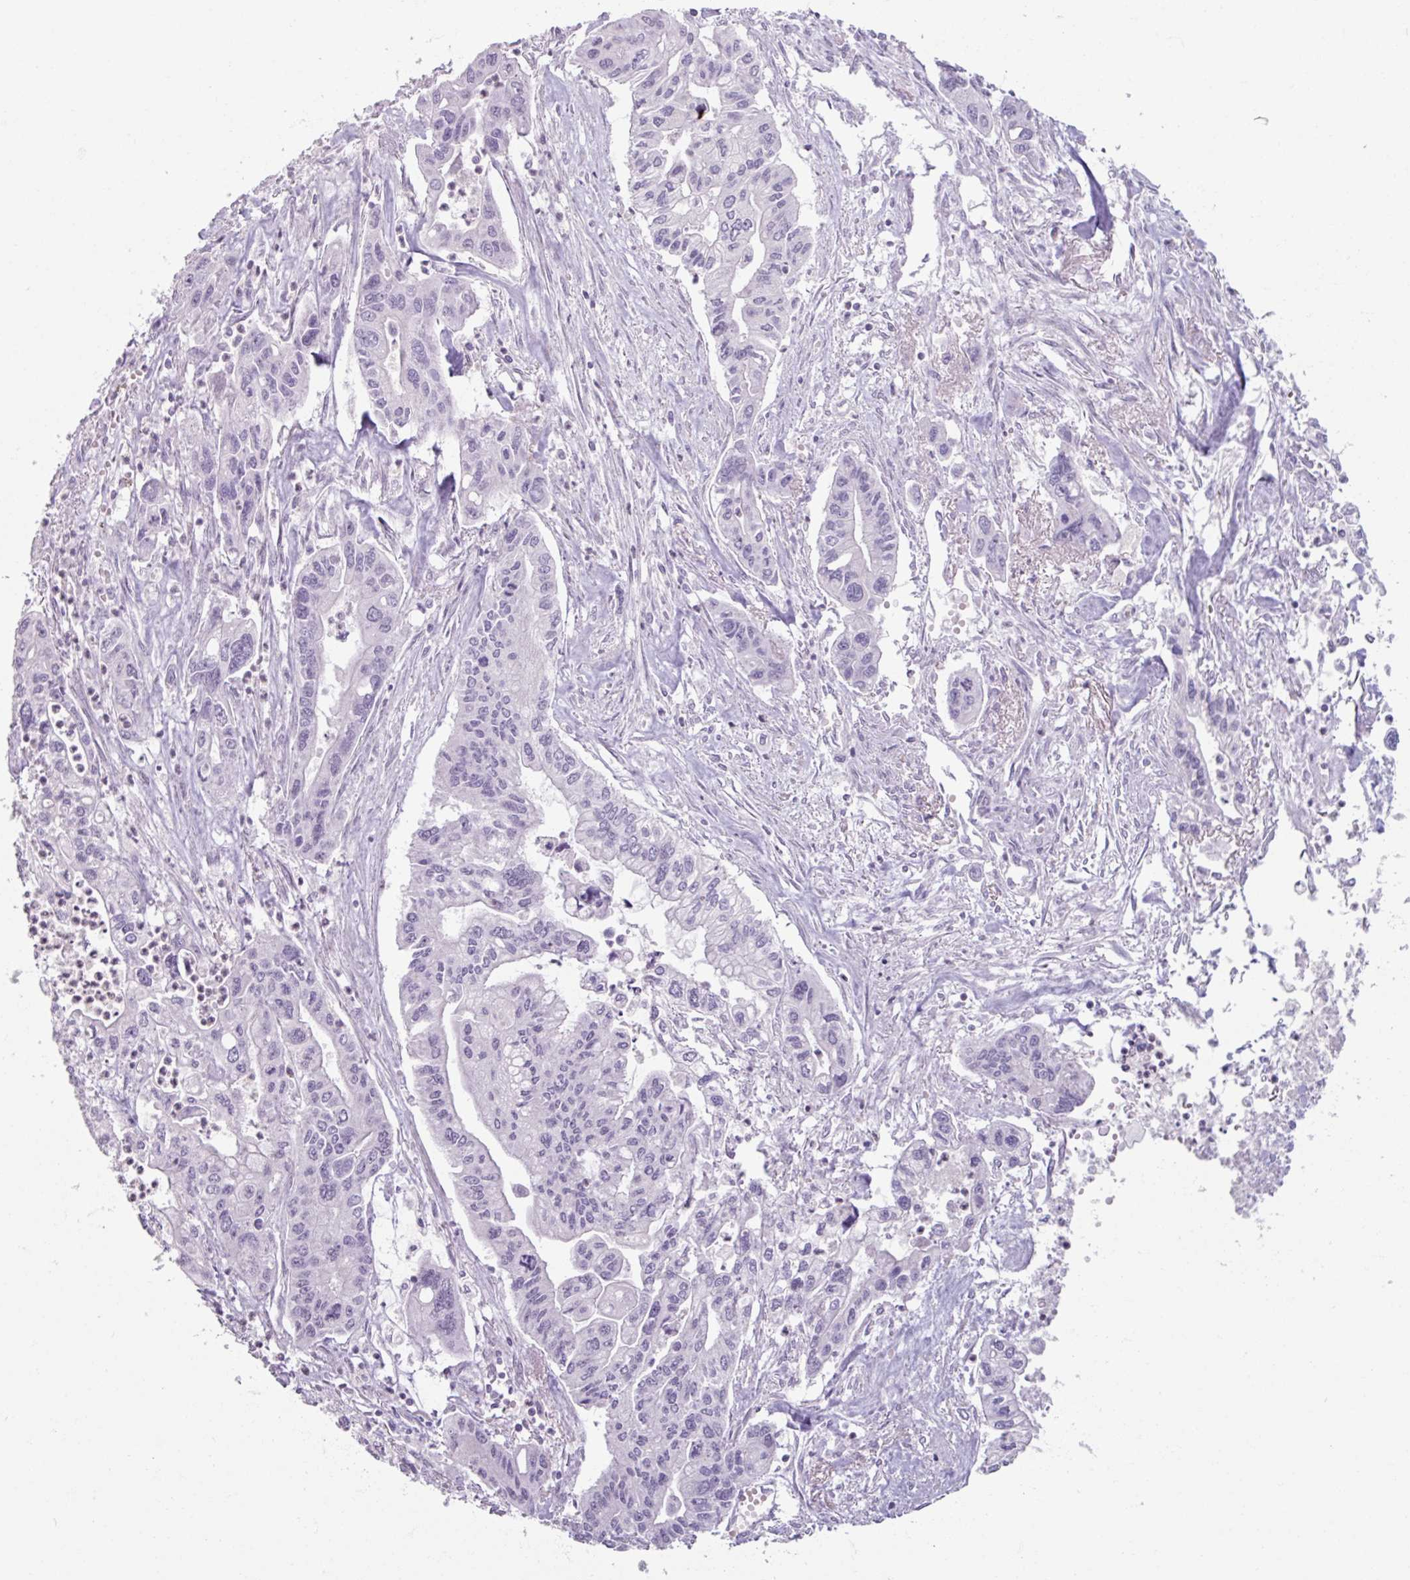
{"staining": {"intensity": "negative", "quantity": "none", "location": "none"}, "tissue": "pancreatic cancer", "cell_type": "Tumor cells", "image_type": "cancer", "snomed": [{"axis": "morphology", "description": "Adenocarcinoma, NOS"}, {"axis": "topography", "description": "Pancreas"}], "caption": "Immunohistochemistry (IHC) photomicrograph of neoplastic tissue: pancreatic cancer (adenocarcinoma) stained with DAB demonstrates no significant protein positivity in tumor cells.", "gene": "ARG1", "patient": {"sex": "male", "age": 62}}